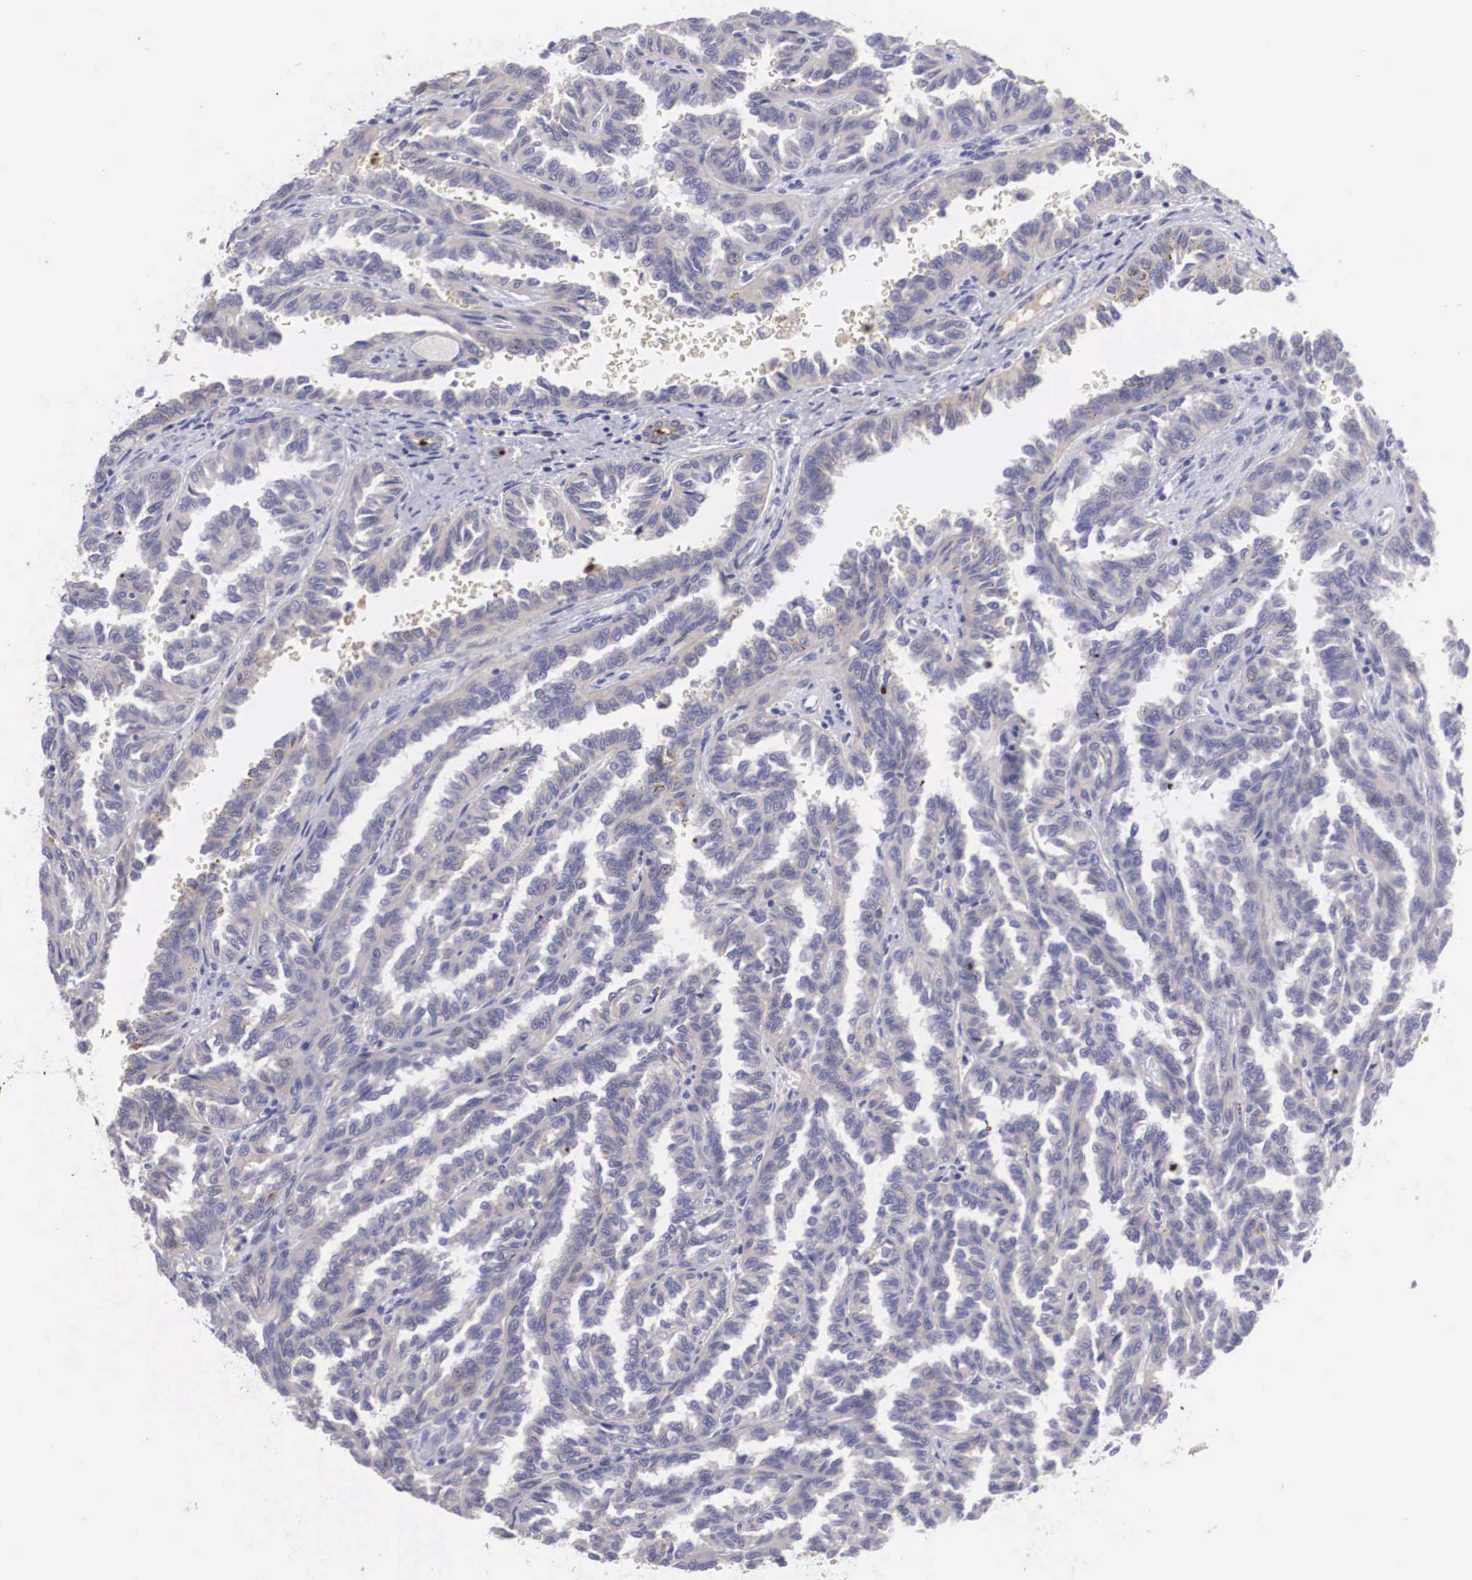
{"staining": {"intensity": "negative", "quantity": "none", "location": "none"}, "tissue": "renal cancer", "cell_type": "Tumor cells", "image_type": "cancer", "snomed": [{"axis": "morphology", "description": "Inflammation, NOS"}, {"axis": "morphology", "description": "Adenocarcinoma, NOS"}, {"axis": "topography", "description": "Kidney"}], "caption": "This is an immunohistochemistry micrograph of human adenocarcinoma (renal). There is no staining in tumor cells.", "gene": "CLU", "patient": {"sex": "male", "age": 68}}